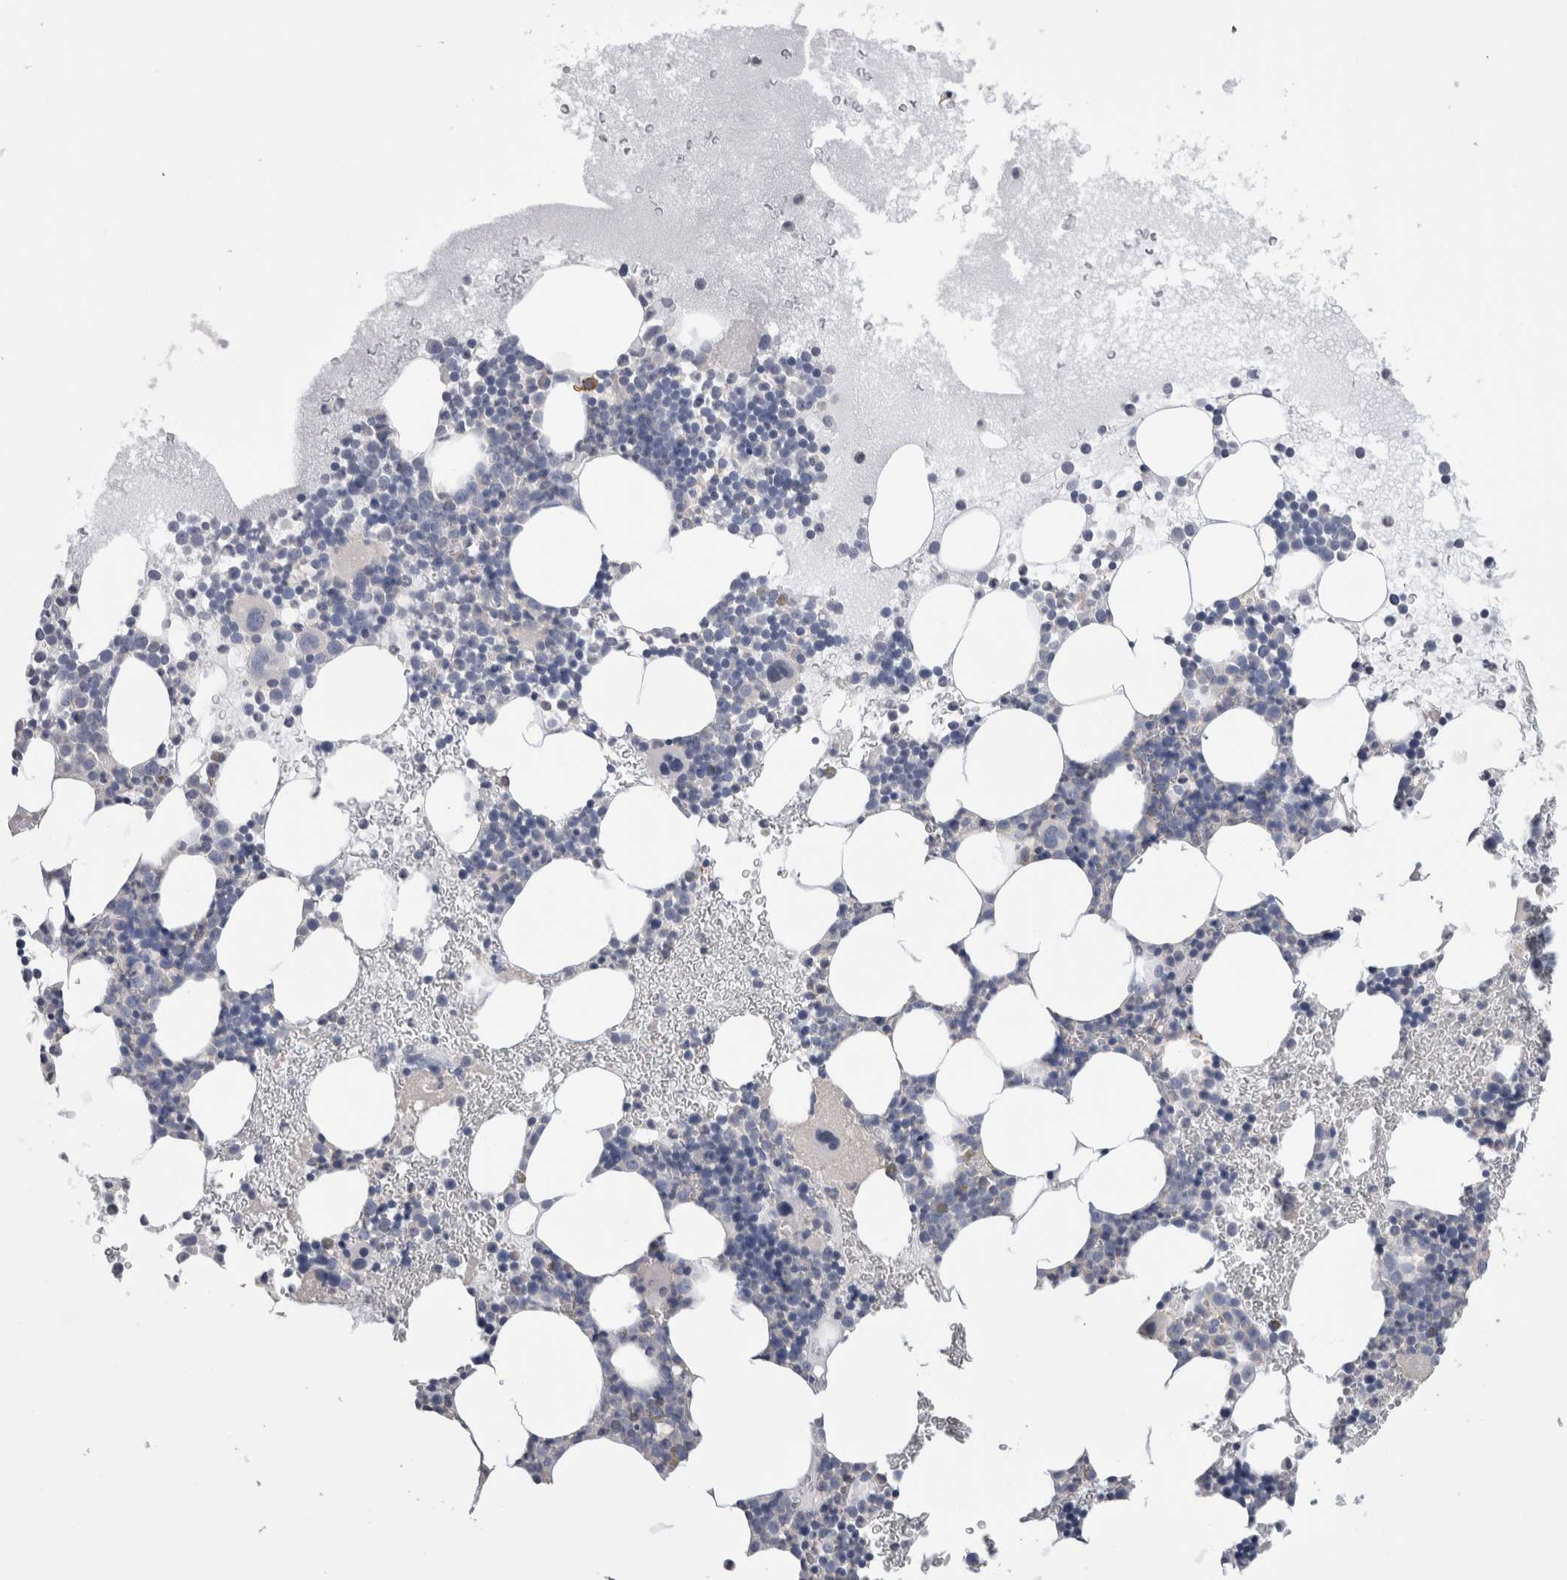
{"staining": {"intensity": "negative", "quantity": "none", "location": "none"}, "tissue": "bone marrow", "cell_type": "Hematopoietic cells", "image_type": "normal", "snomed": [{"axis": "morphology", "description": "Normal tissue, NOS"}, {"axis": "morphology", "description": "Inflammation, NOS"}, {"axis": "topography", "description": "Bone marrow"}], "caption": "Immunohistochemistry (IHC) image of normal human bone marrow stained for a protein (brown), which displays no staining in hematopoietic cells.", "gene": "SCRN1", "patient": {"sex": "female", "age": 45}}